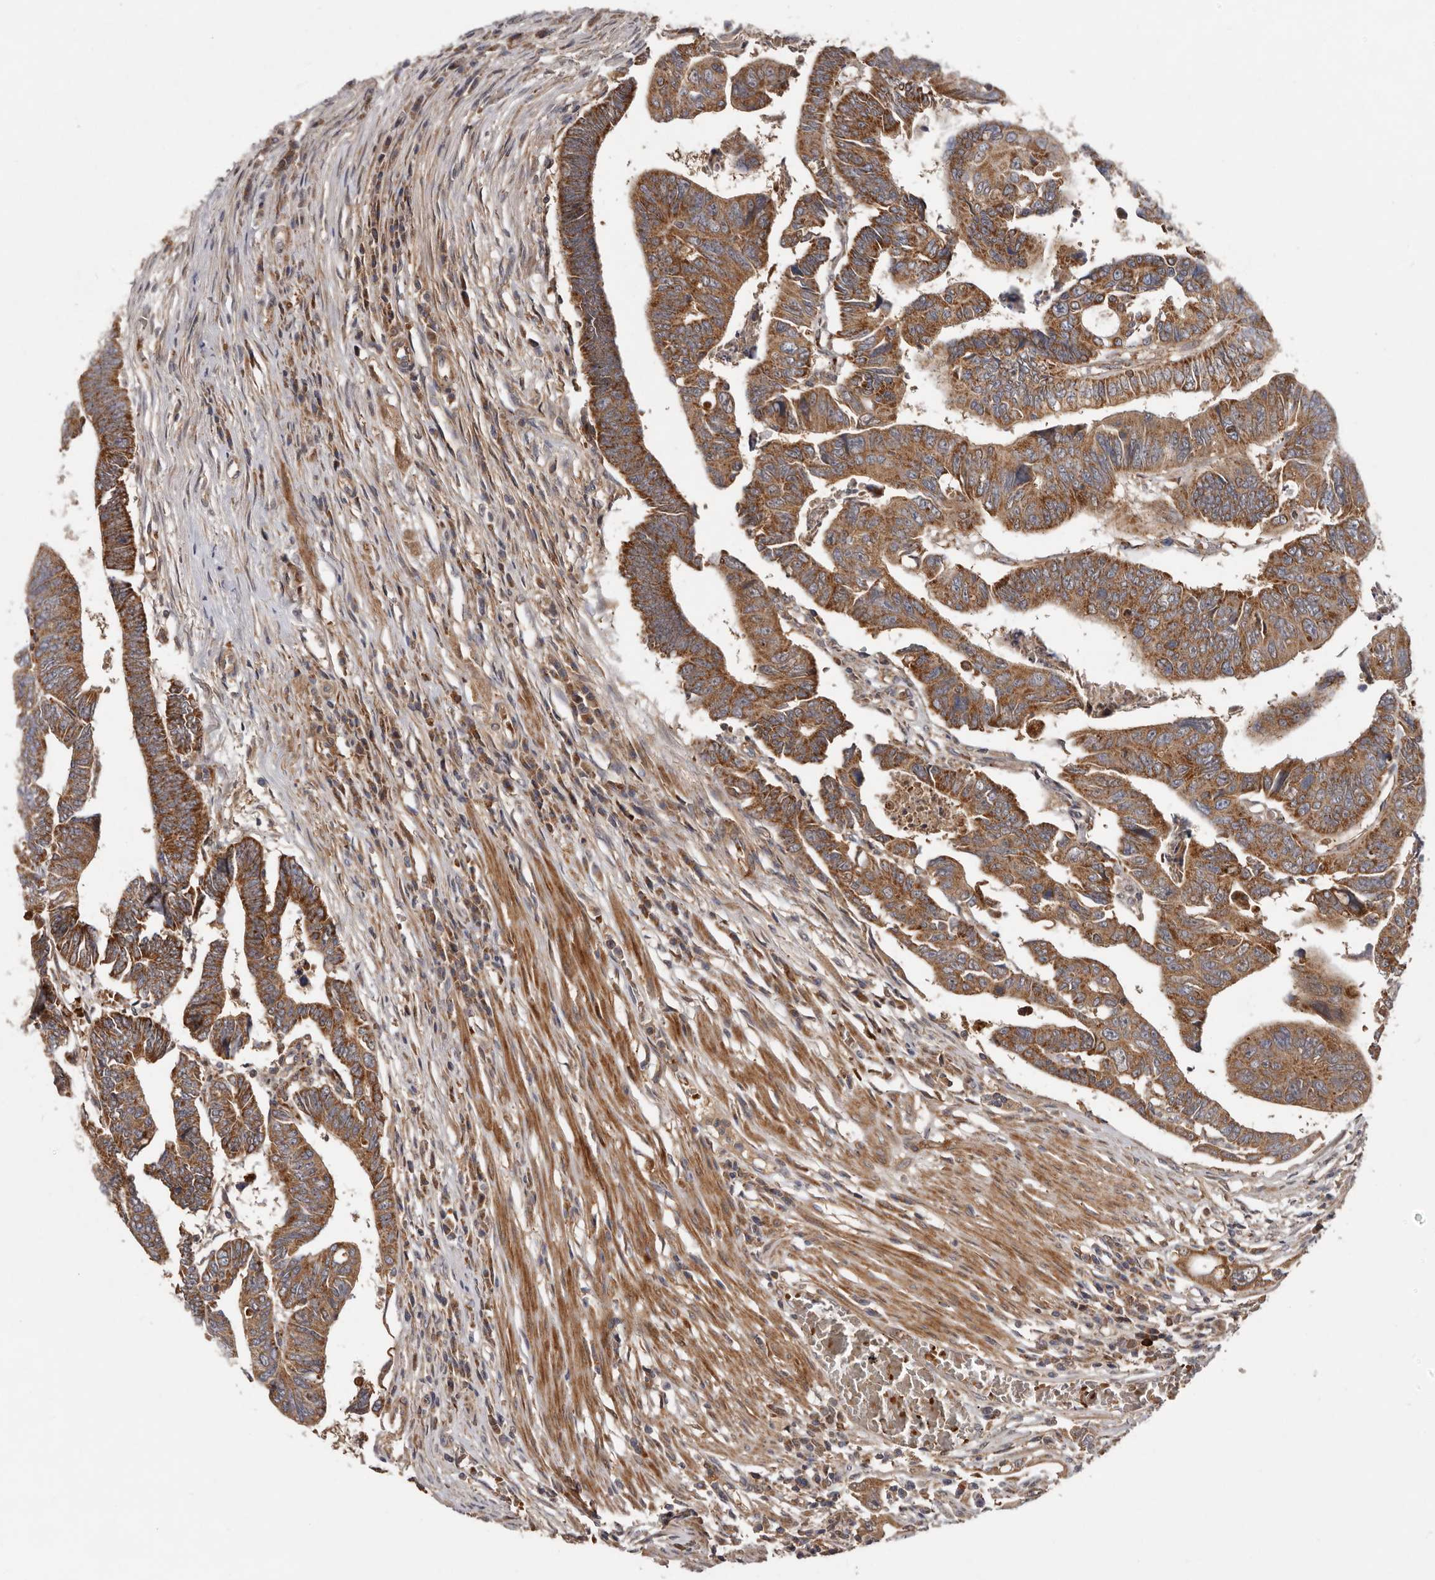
{"staining": {"intensity": "moderate", "quantity": ">75%", "location": "cytoplasmic/membranous"}, "tissue": "colorectal cancer", "cell_type": "Tumor cells", "image_type": "cancer", "snomed": [{"axis": "morphology", "description": "Adenocarcinoma, NOS"}, {"axis": "topography", "description": "Rectum"}], "caption": "Immunohistochemical staining of human colorectal cancer reveals medium levels of moderate cytoplasmic/membranous staining in about >75% of tumor cells.", "gene": "GOT1L1", "patient": {"sex": "female", "age": 65}}